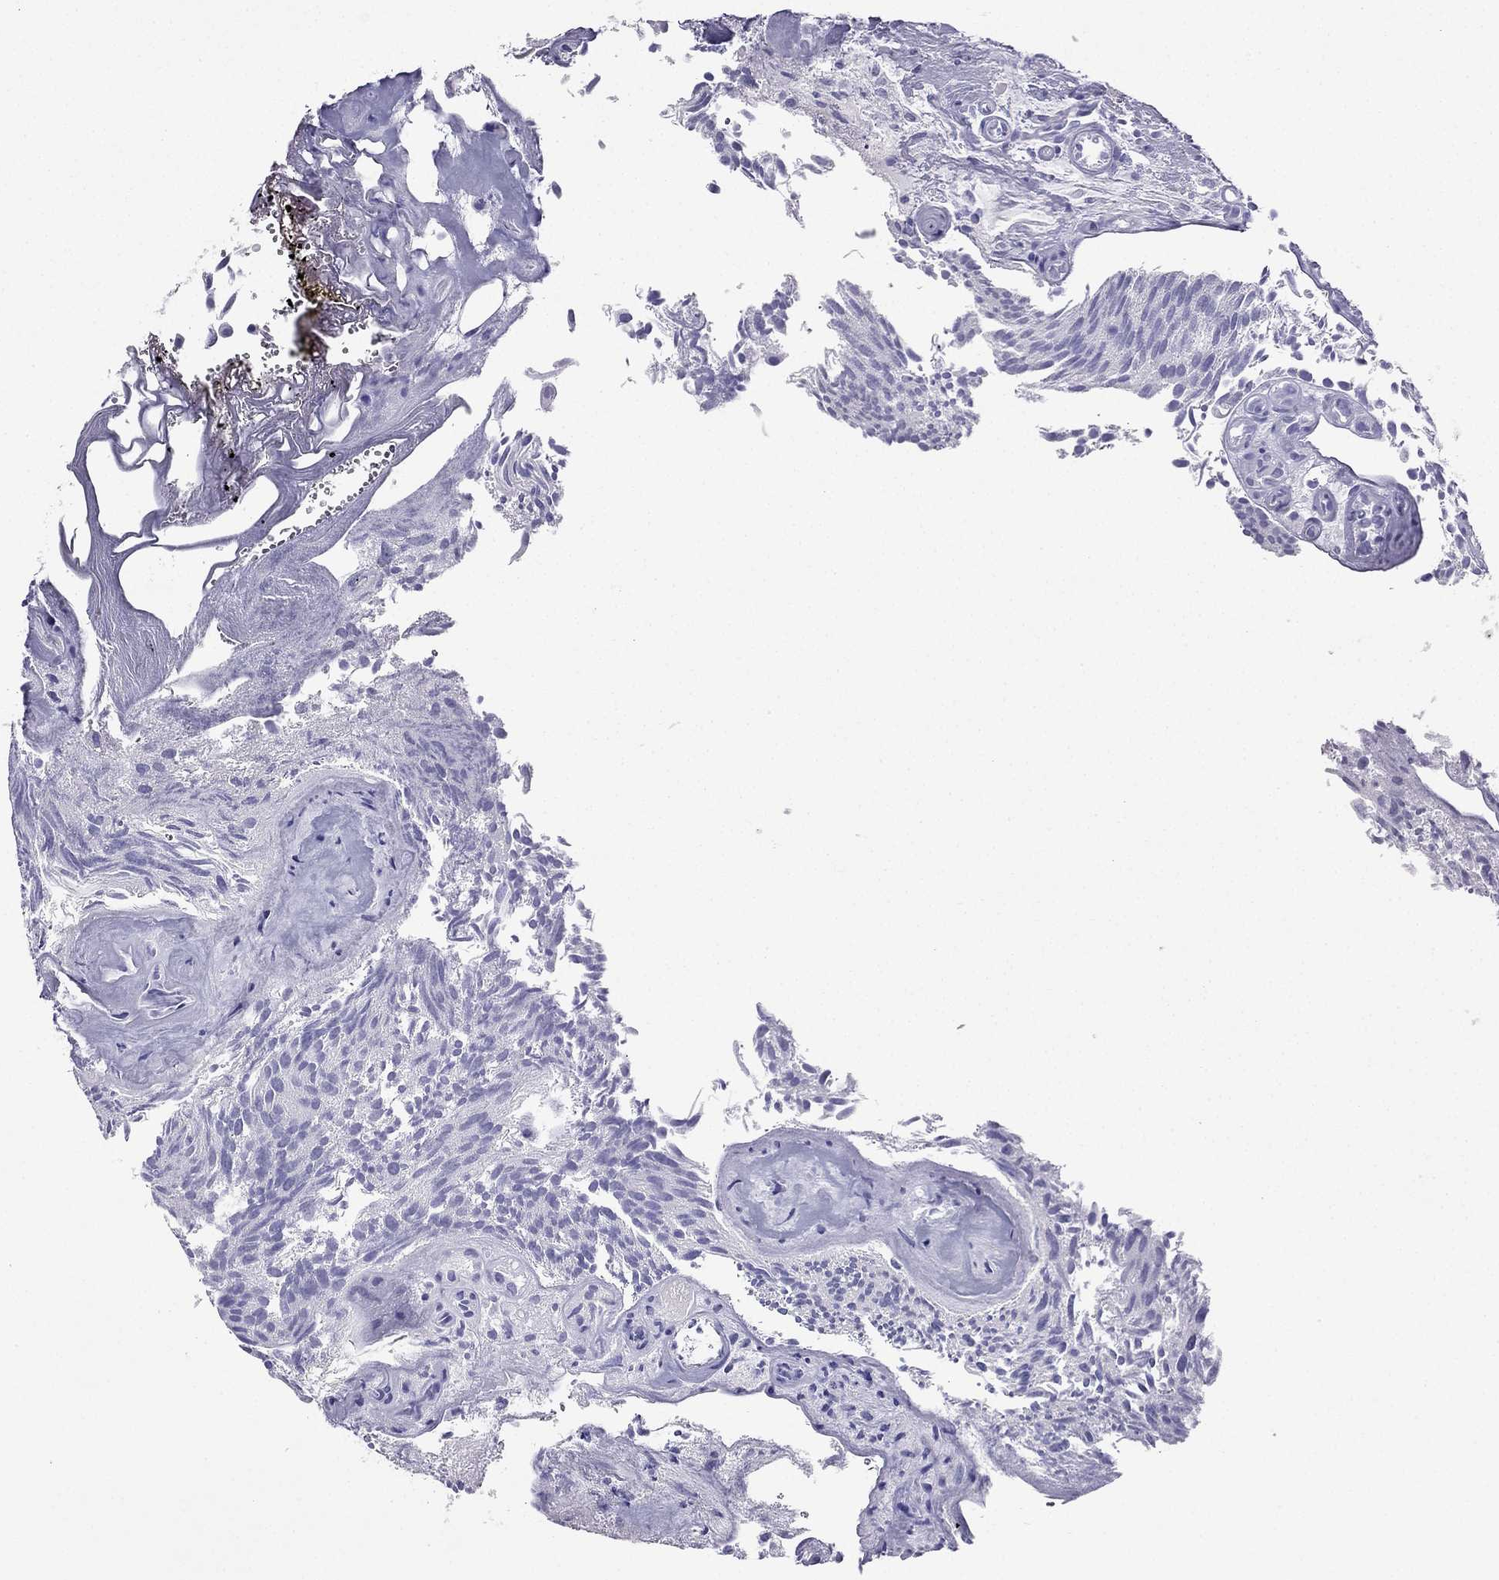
{"staining": {"intensity": "negative", "quantity": "none", "location": "none"}, "tissue": "urothelial cancer", "cell_type": "Tumor cells", "image_type": "cancer", "snomed": [{"axis": "morphology", "description": "Urothelial carcinoma, Low grade"}, {"axis": "topography", "description": "Urinary bladder"}], "caption": "Tumor cells show no significant staining in urothelial carcinoma (low-grade).", "gene": "NPTX1", "patient": {"sex": "female", "age": 87}}